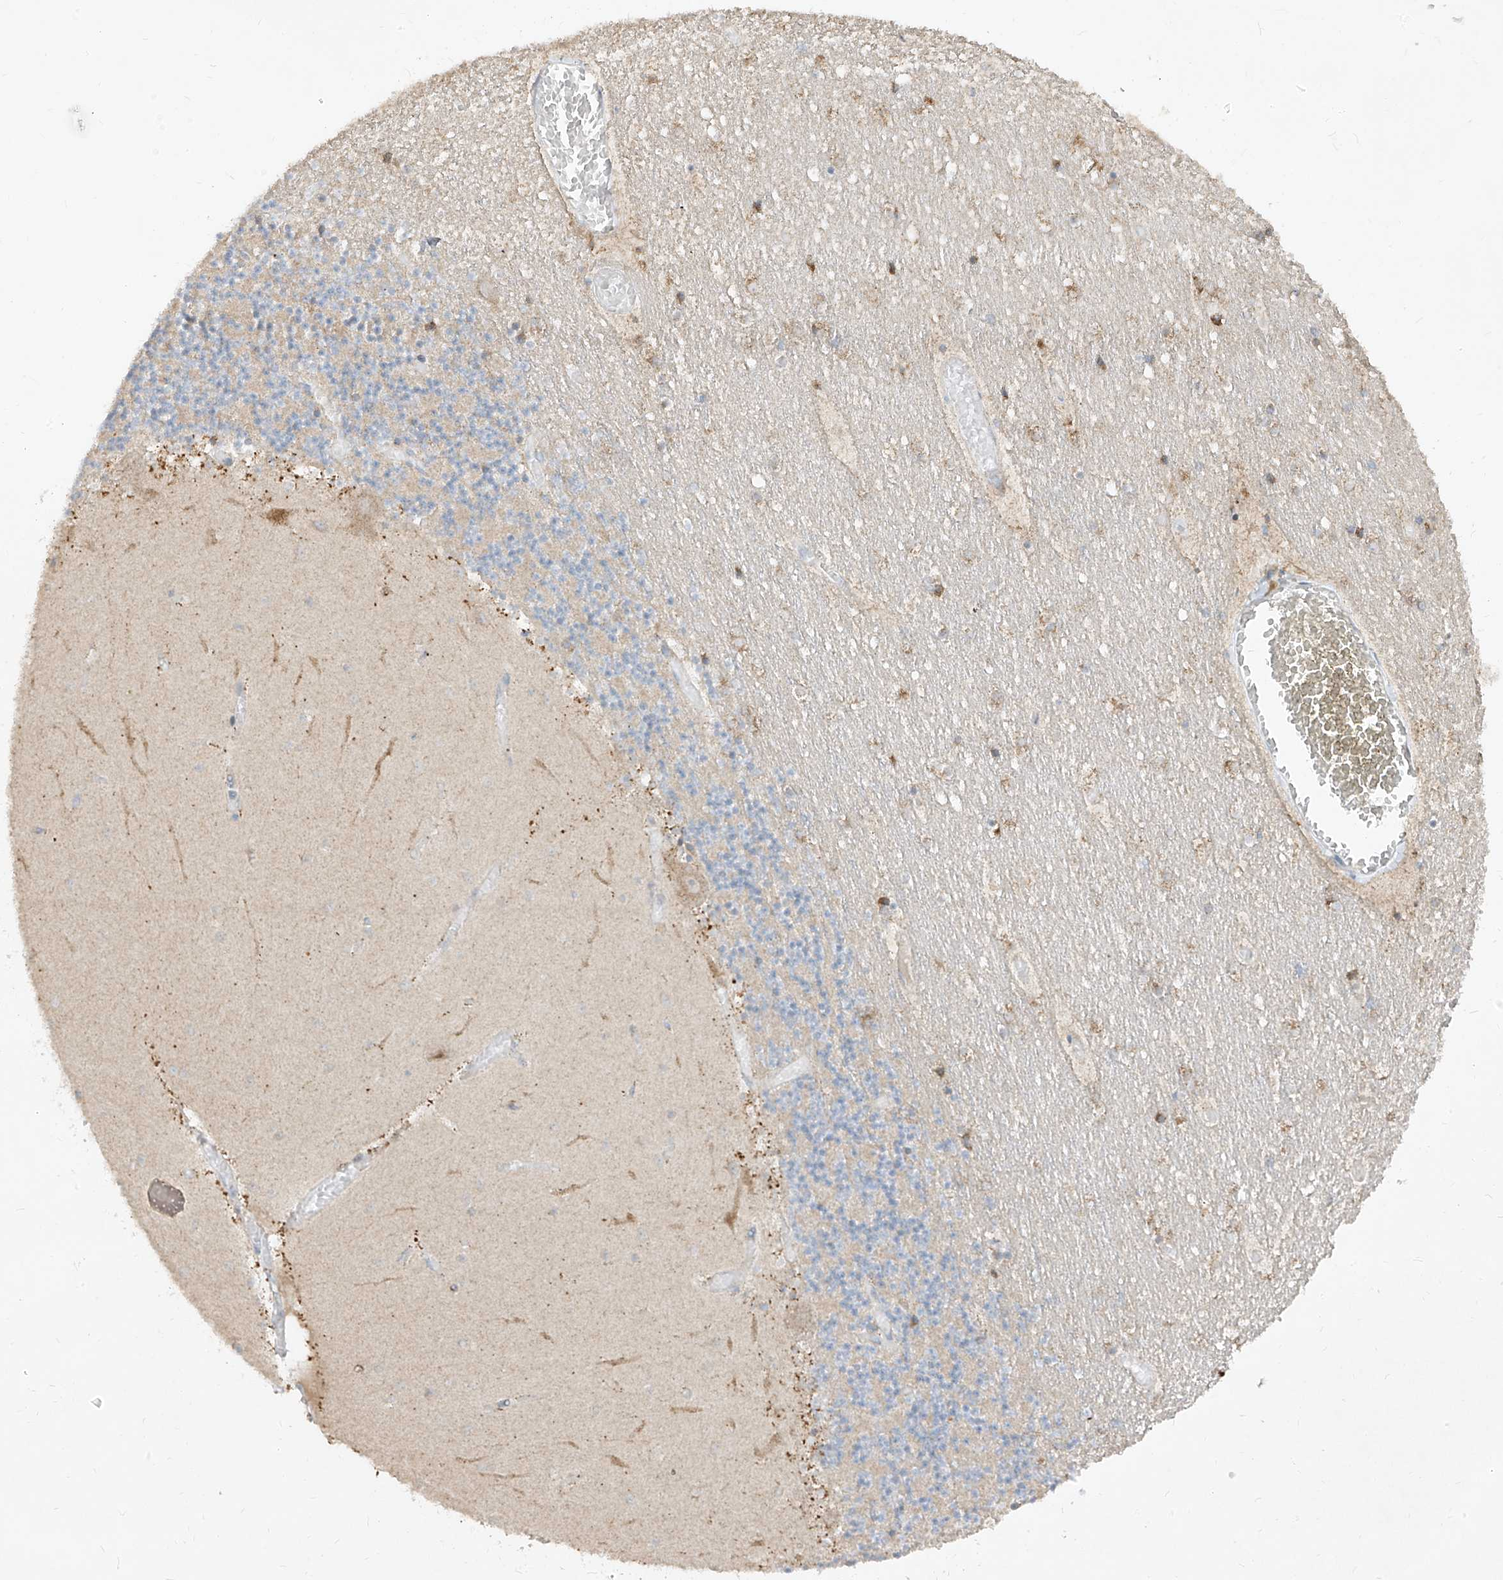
{"staining": {"intensity": "moderate", "quantity": "25%-75%", "location": "cytoplasmic/membranous"}, "tissue": "cerebellum", "cell_type": "Cells in granular layer", "image_type": "normal", "snomed": [{"axis": "morphology", "description": "Normal tissue, NOS"}, {"axis": "topography", "description": "Cerebellum"}], "caption": "A high-resolution image shows immunohistochemistry staining of normal cerebellum, which displays moderate cytoplasmic/membranous positivity in approximately 25%-75% of cells in granular layer.", "gene": "ABCD3", "patient": {"sex": "female", "age": 28}}